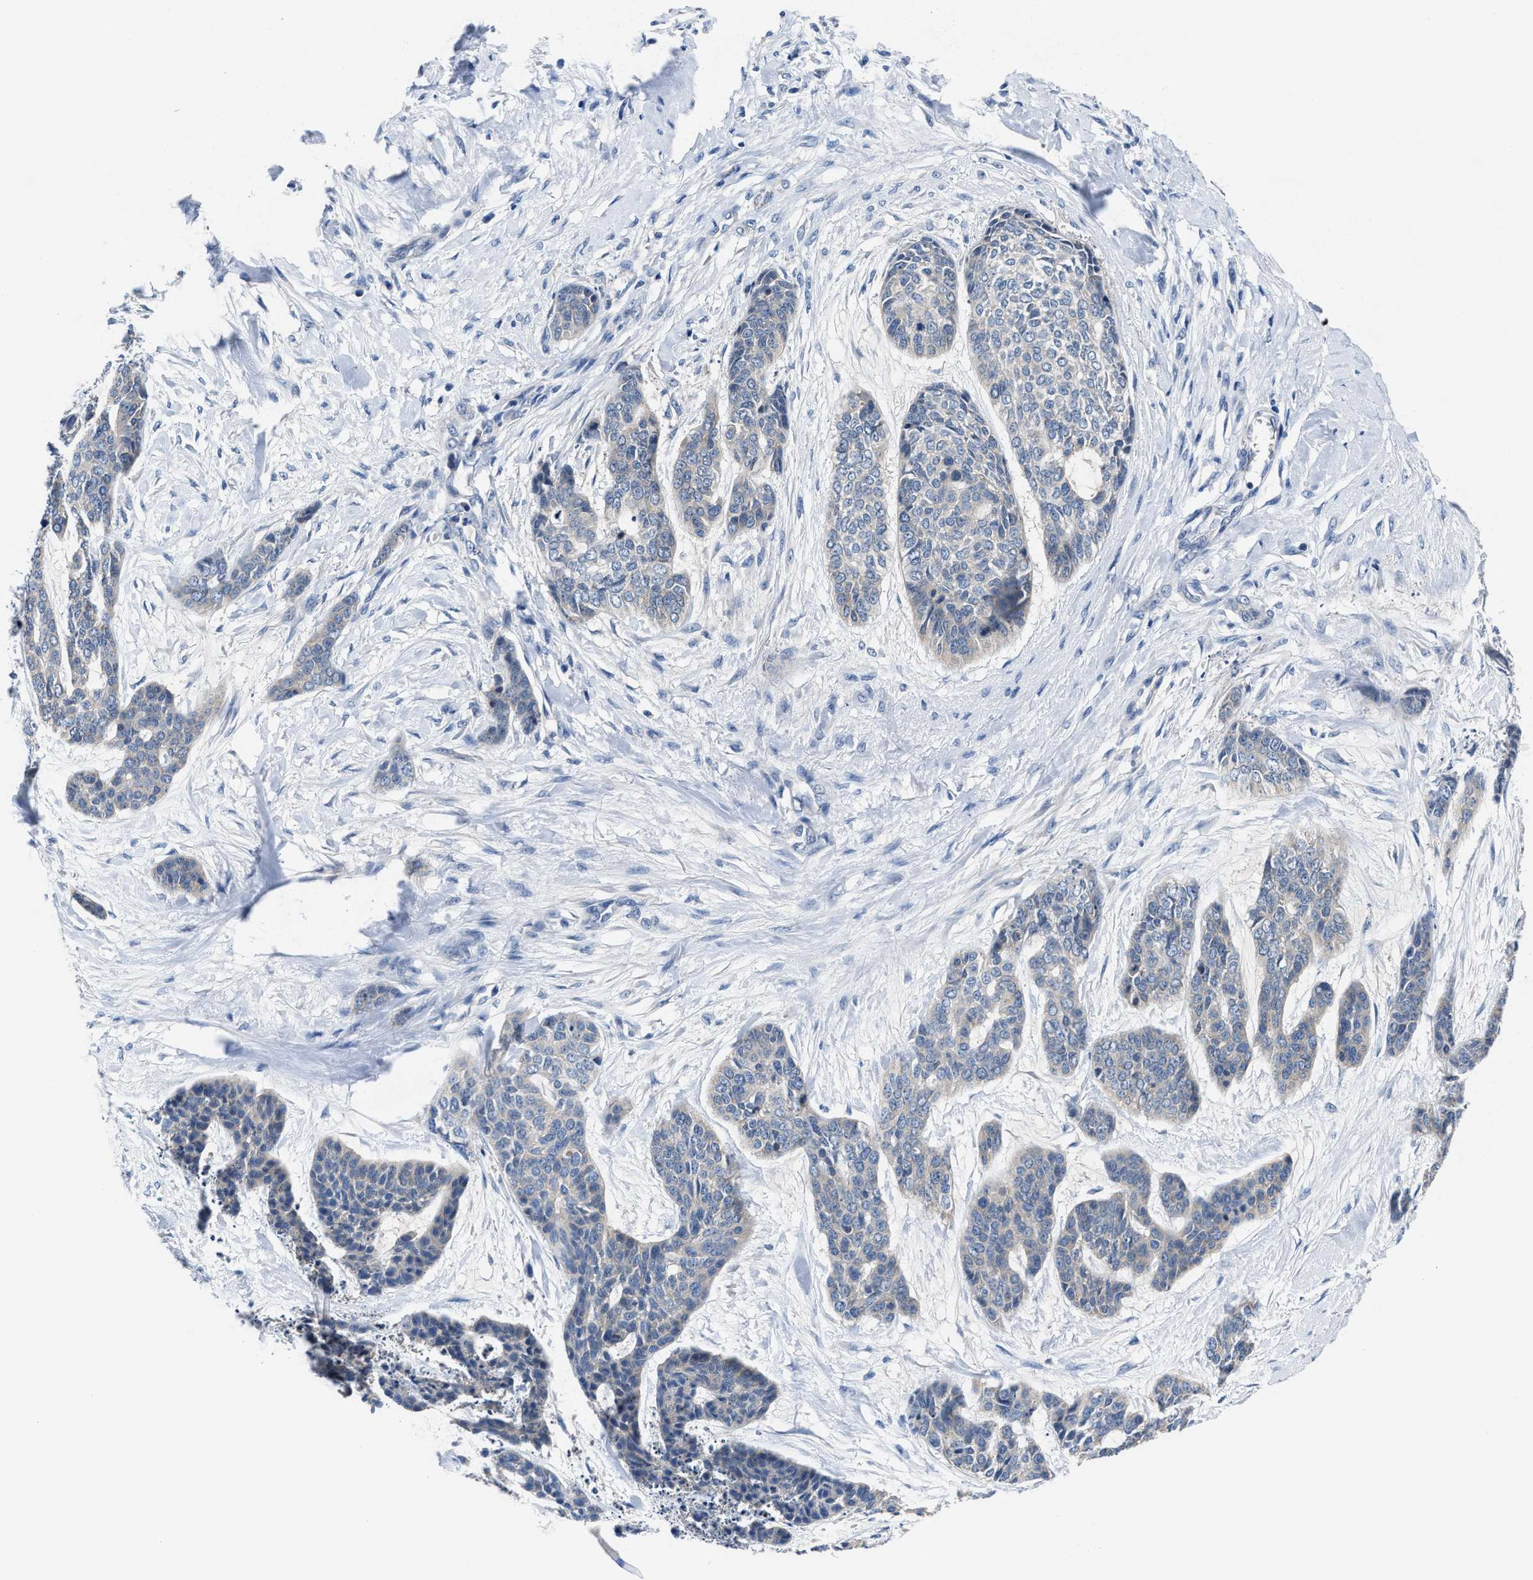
{"staining": {"intensity": "negative", "quantity": "none", "location": "none"}, "tissue": "skin cancer", "cell_type": "Tumor cells", "image_type": "cancer", "snomed": [{"axis": "morphology", "description": "Basal cell carcinoma"}, {"axis": "topography", "description": "Skin"}], "caption": "High magnification brightfield microscopy of skin cancer stained with DAB (brown) and counterstained with hematoxylin (blue): tumor cells show no significant positivity.", "gene": "GHITM", "patient": {"sex": "female", "age": 64}}